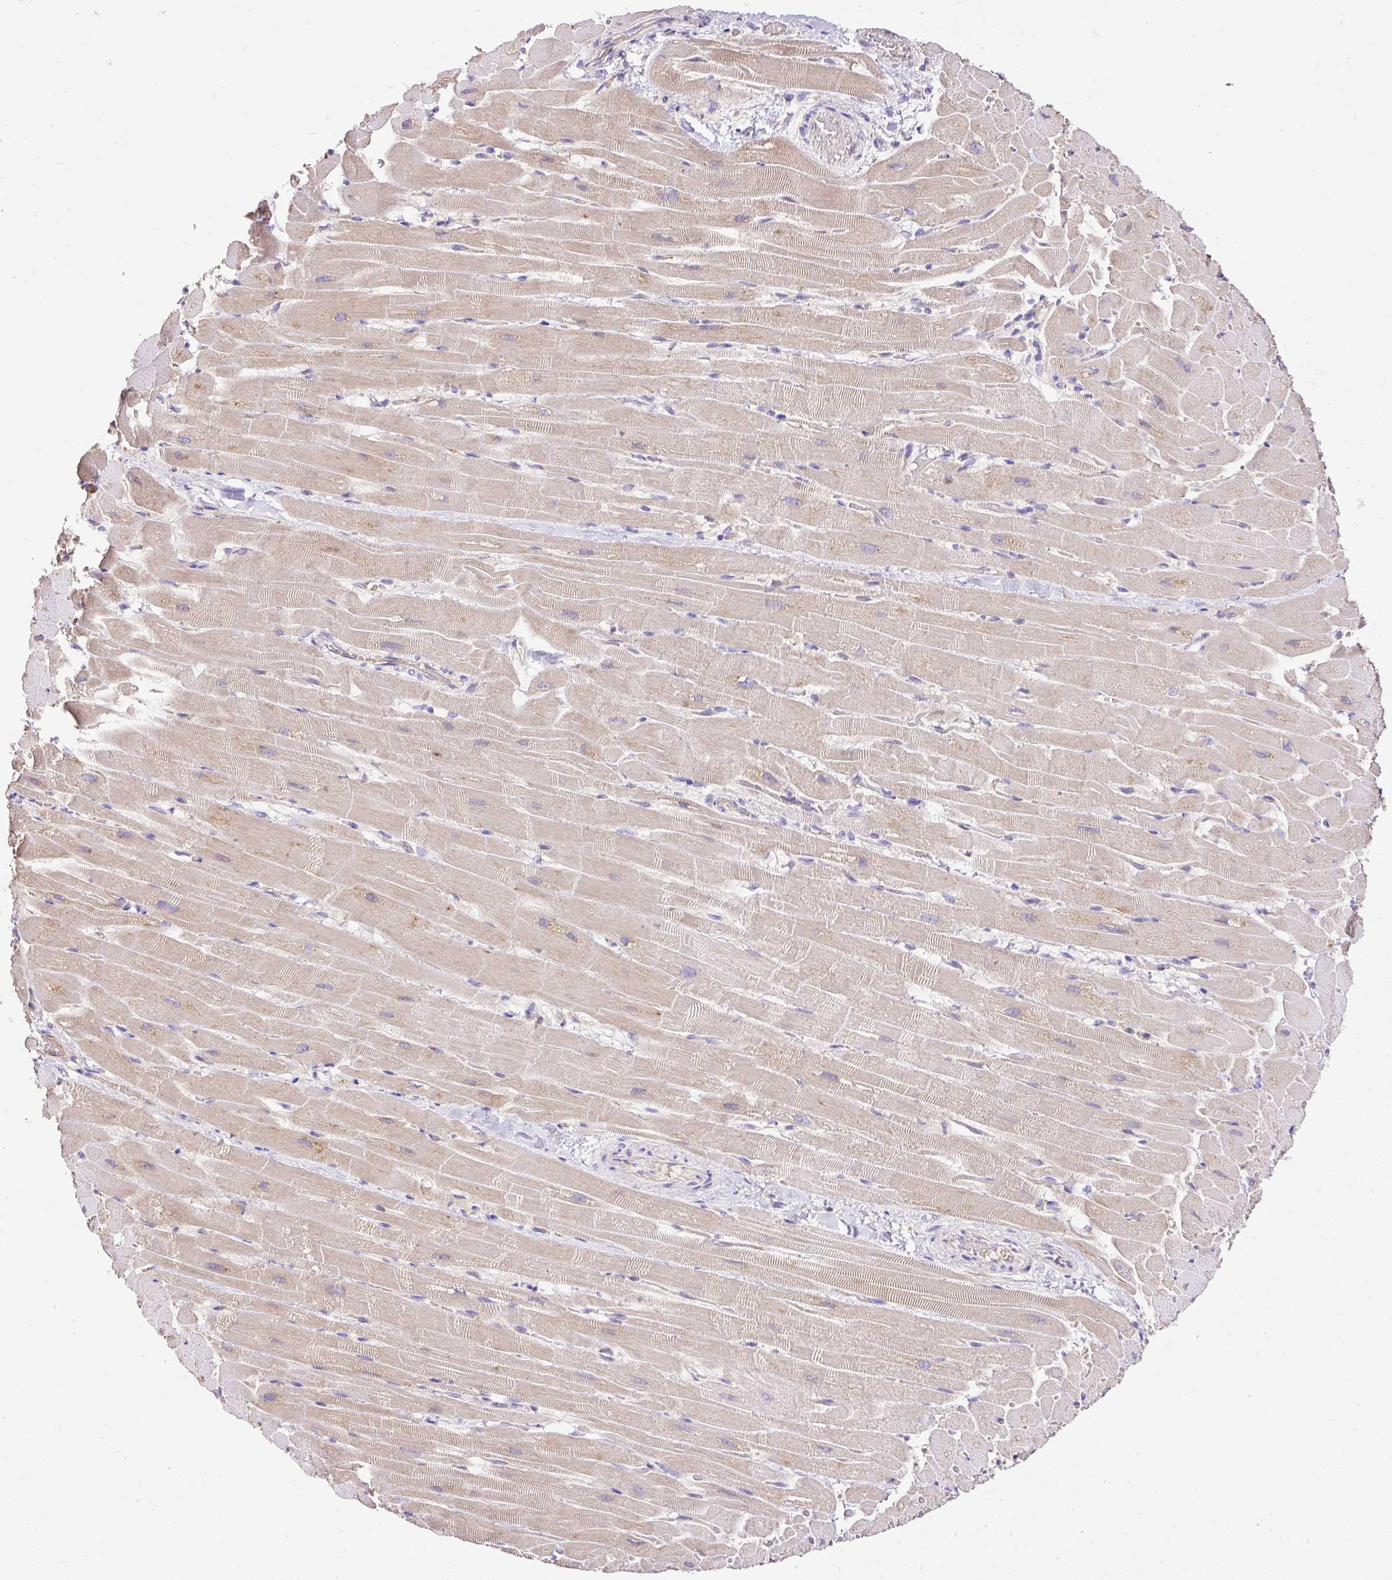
{"staining": {"intensity": "weak", "quantity": "<25%", "location": "cytoplasmic/membranous"}, "tissue": "heart muscle", "cell_type": "Cardiomyocytes", "image_type": "normal", "snomed": [{"axis": "morphology", "description": "Normal tissue, NOS"}, {"axis": "topography", "description": "Heart"}], "caption": "This is an immunohistochemistry histopathology image of normal heart muscle. There is no staining in cardiomyocytes.", "gene": "CLEC3B", "patient": {"sex": "male", "age": 37}}